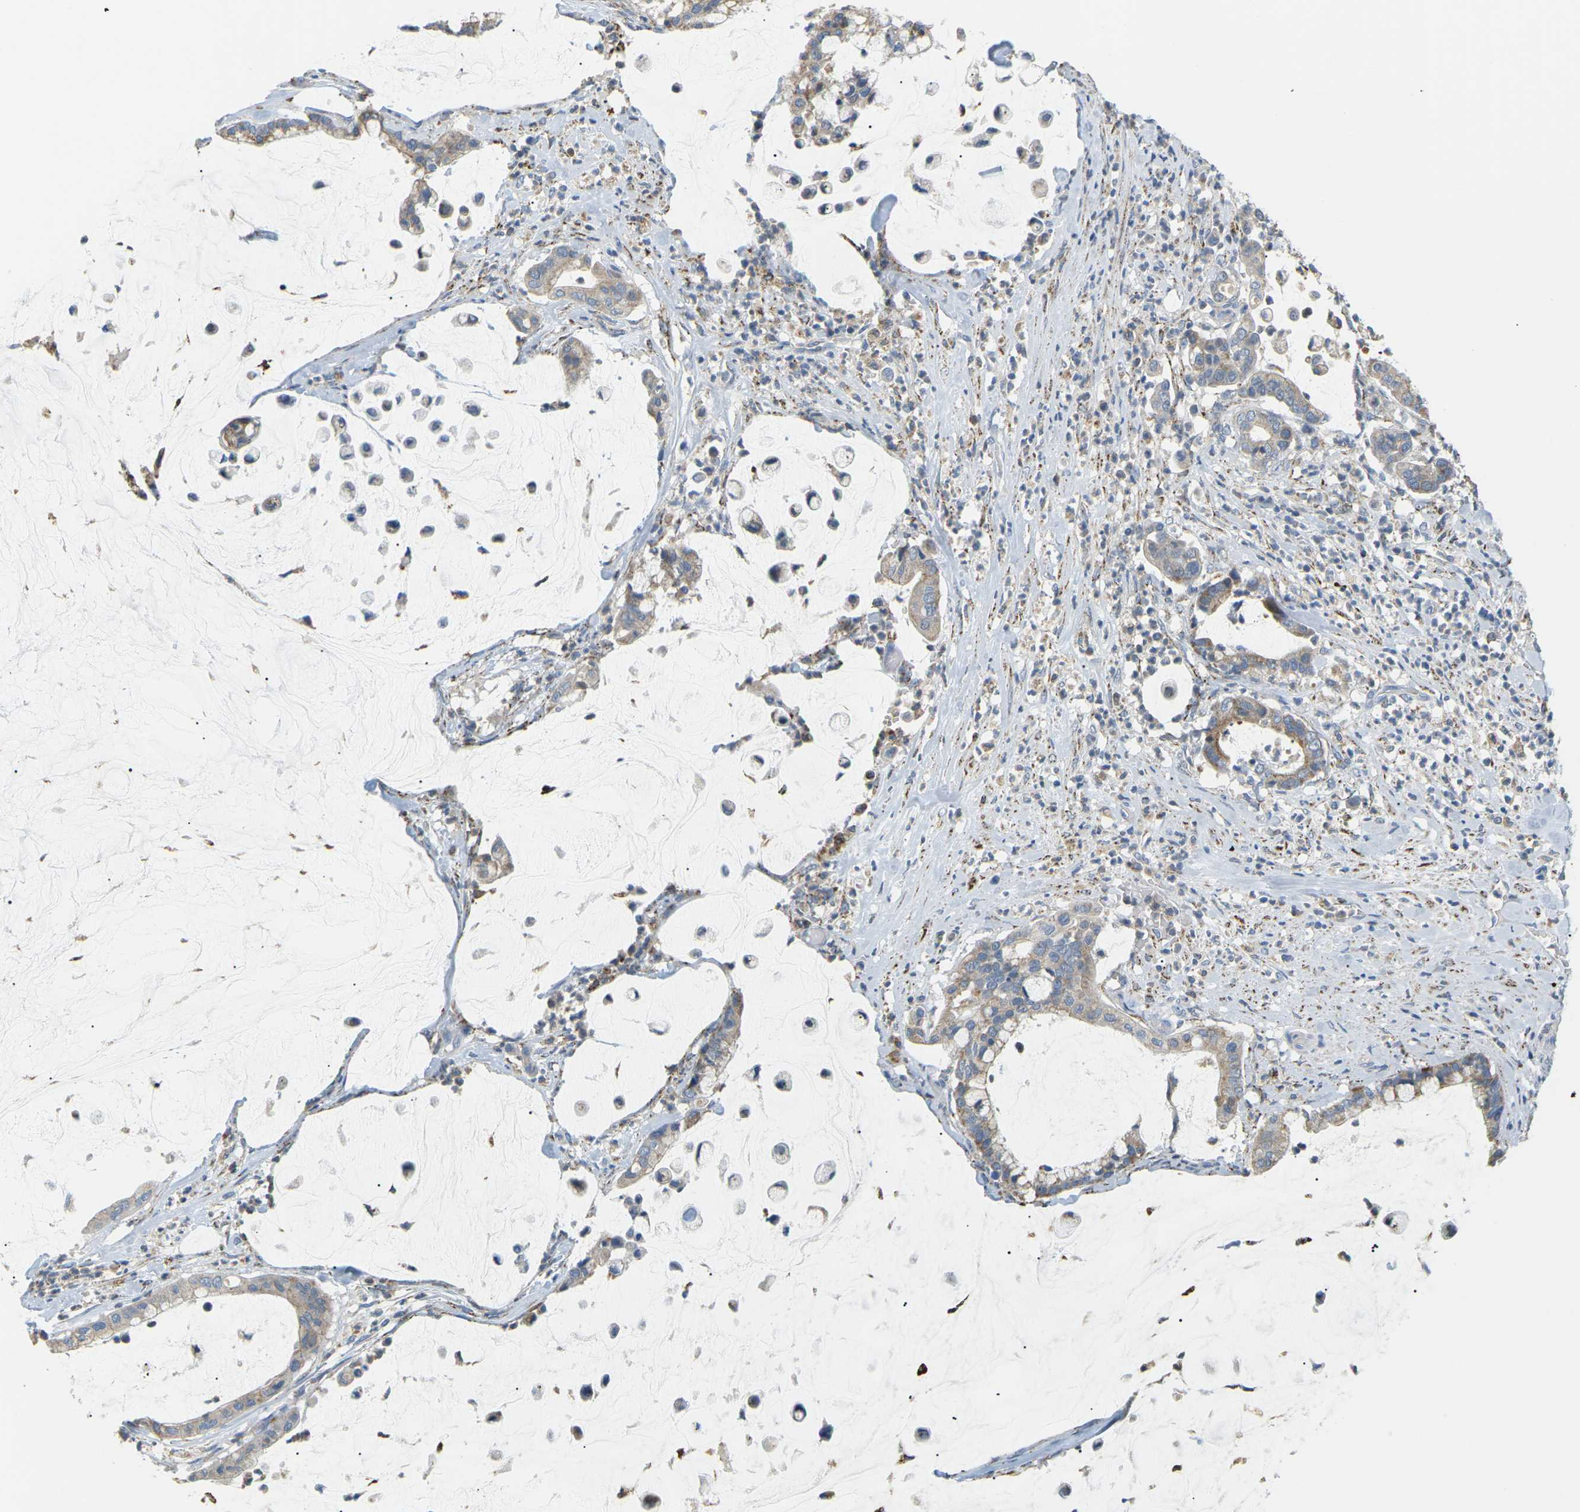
{"staining": {"intensity": "weak", "quantity": ">75%", "location": "cytoplasmic/membranous"}, "tissue": "pancreatic cancer", "cell_type": "Tumor cells", "image_type": "cancer", "snomed": [{"axis": "morphology", "description": "Adenocarcinoma, NOS"}, {"axis": "topography", "description": "Pancreas"}], "caption": "Immunohistochemical staining of human pancreatic cancer displays low levels of weak cytoplasmic/membranous protein expression in about >75% of tumor cells.", "gene": "CD300E", "patient": {"sex": "male", "age": 41}}